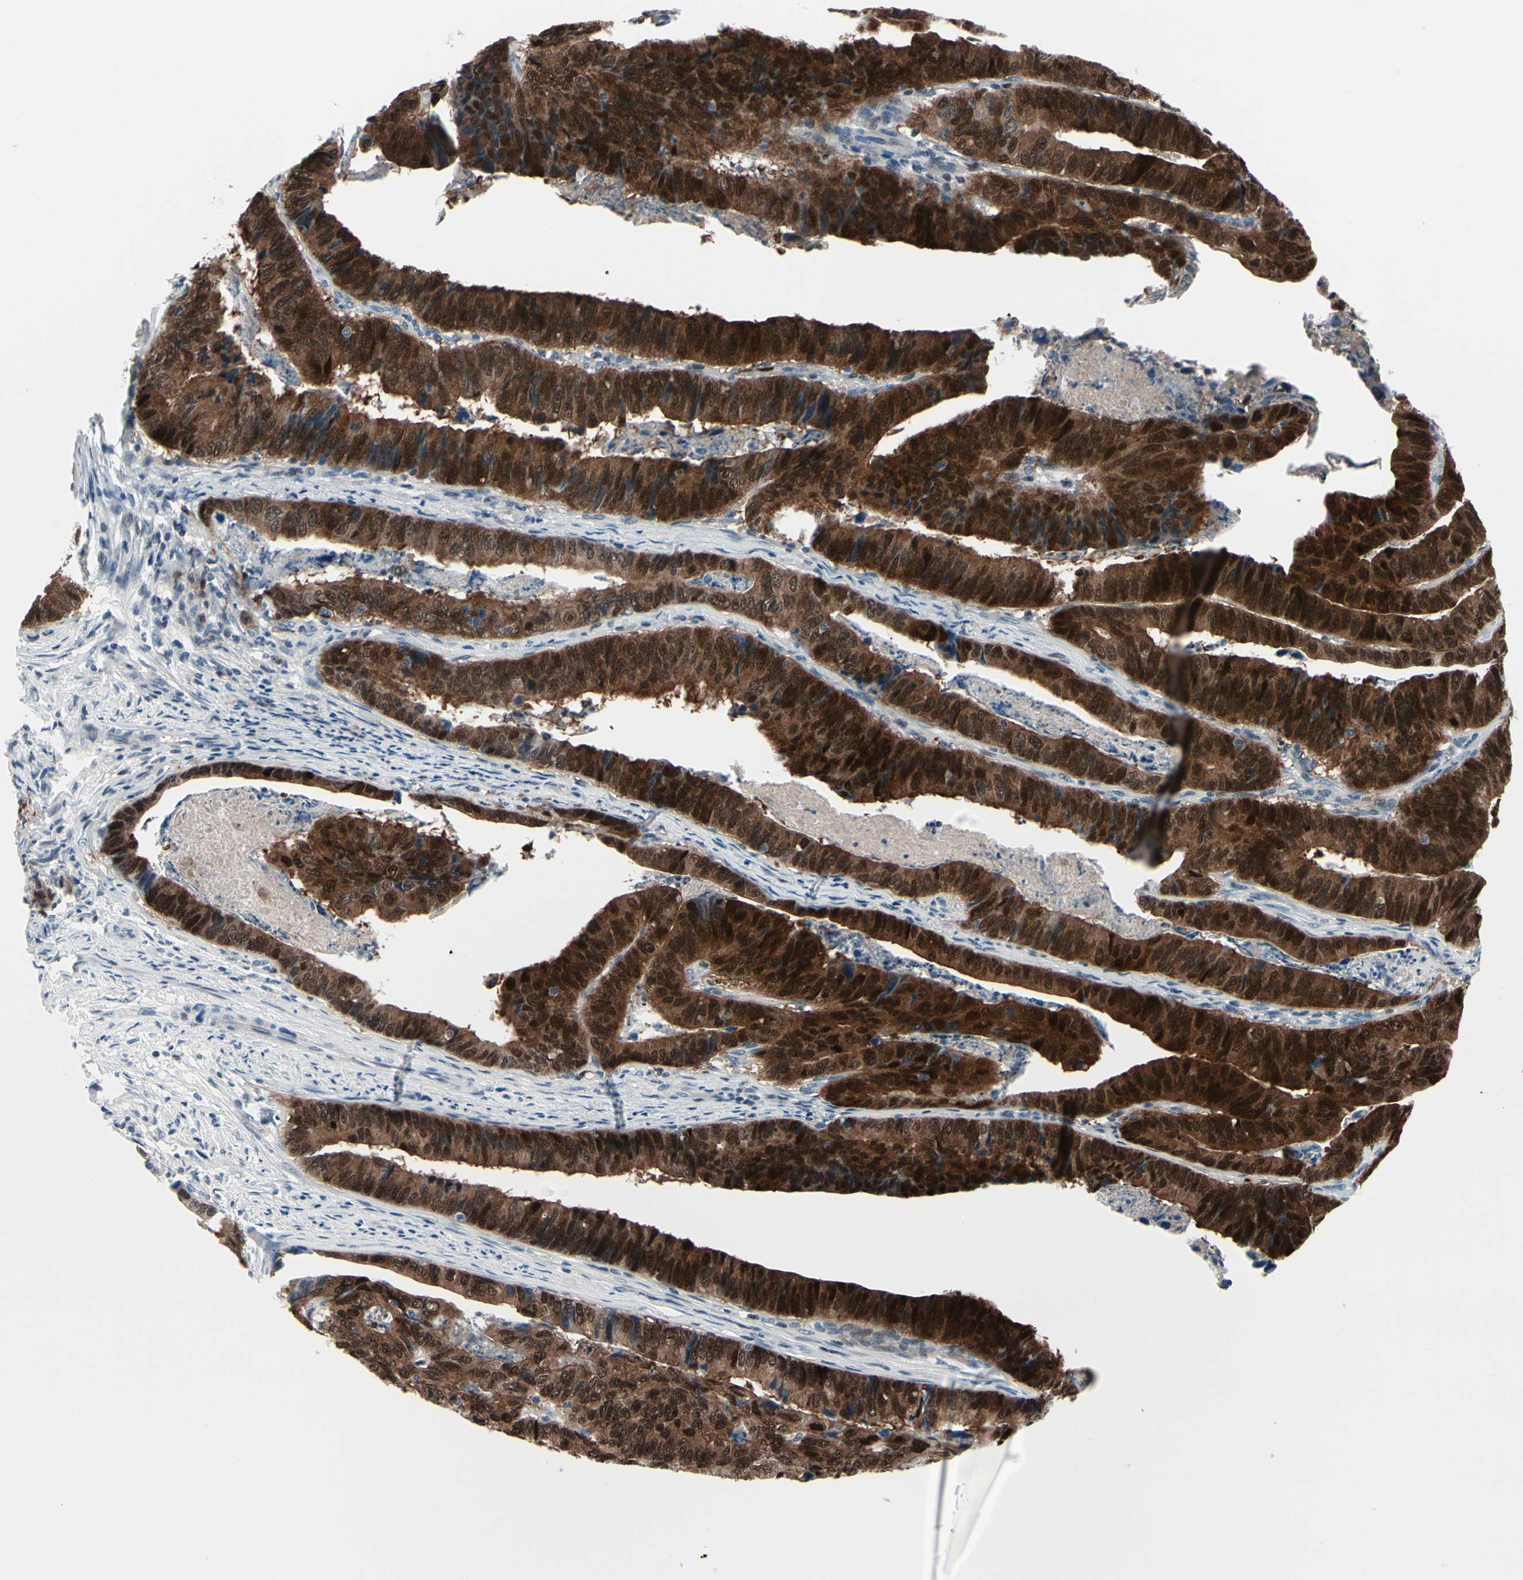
{"staining": {"intensity": "strong", "quantity": ">75%", "location": "cytoplasmic/membranous,nuclear"}, "tissue": "stomach cancer", "cell_type": "Tumor cells", "image_type": "cancer", "snomed": [{"axis": "morphology", "description": "Adenocarcinoma, NOS"}, {"axis": "topography", "description": "Stomach, lower"}], "caption": "A high amount of strong cytoplasmic/membranous and nuclear positivity is present in approximately >75% of tumor cells in stomach adenocarcinoma tissue.", "gene": "TXN", "patient": {"sex": "male", "age": 77}}